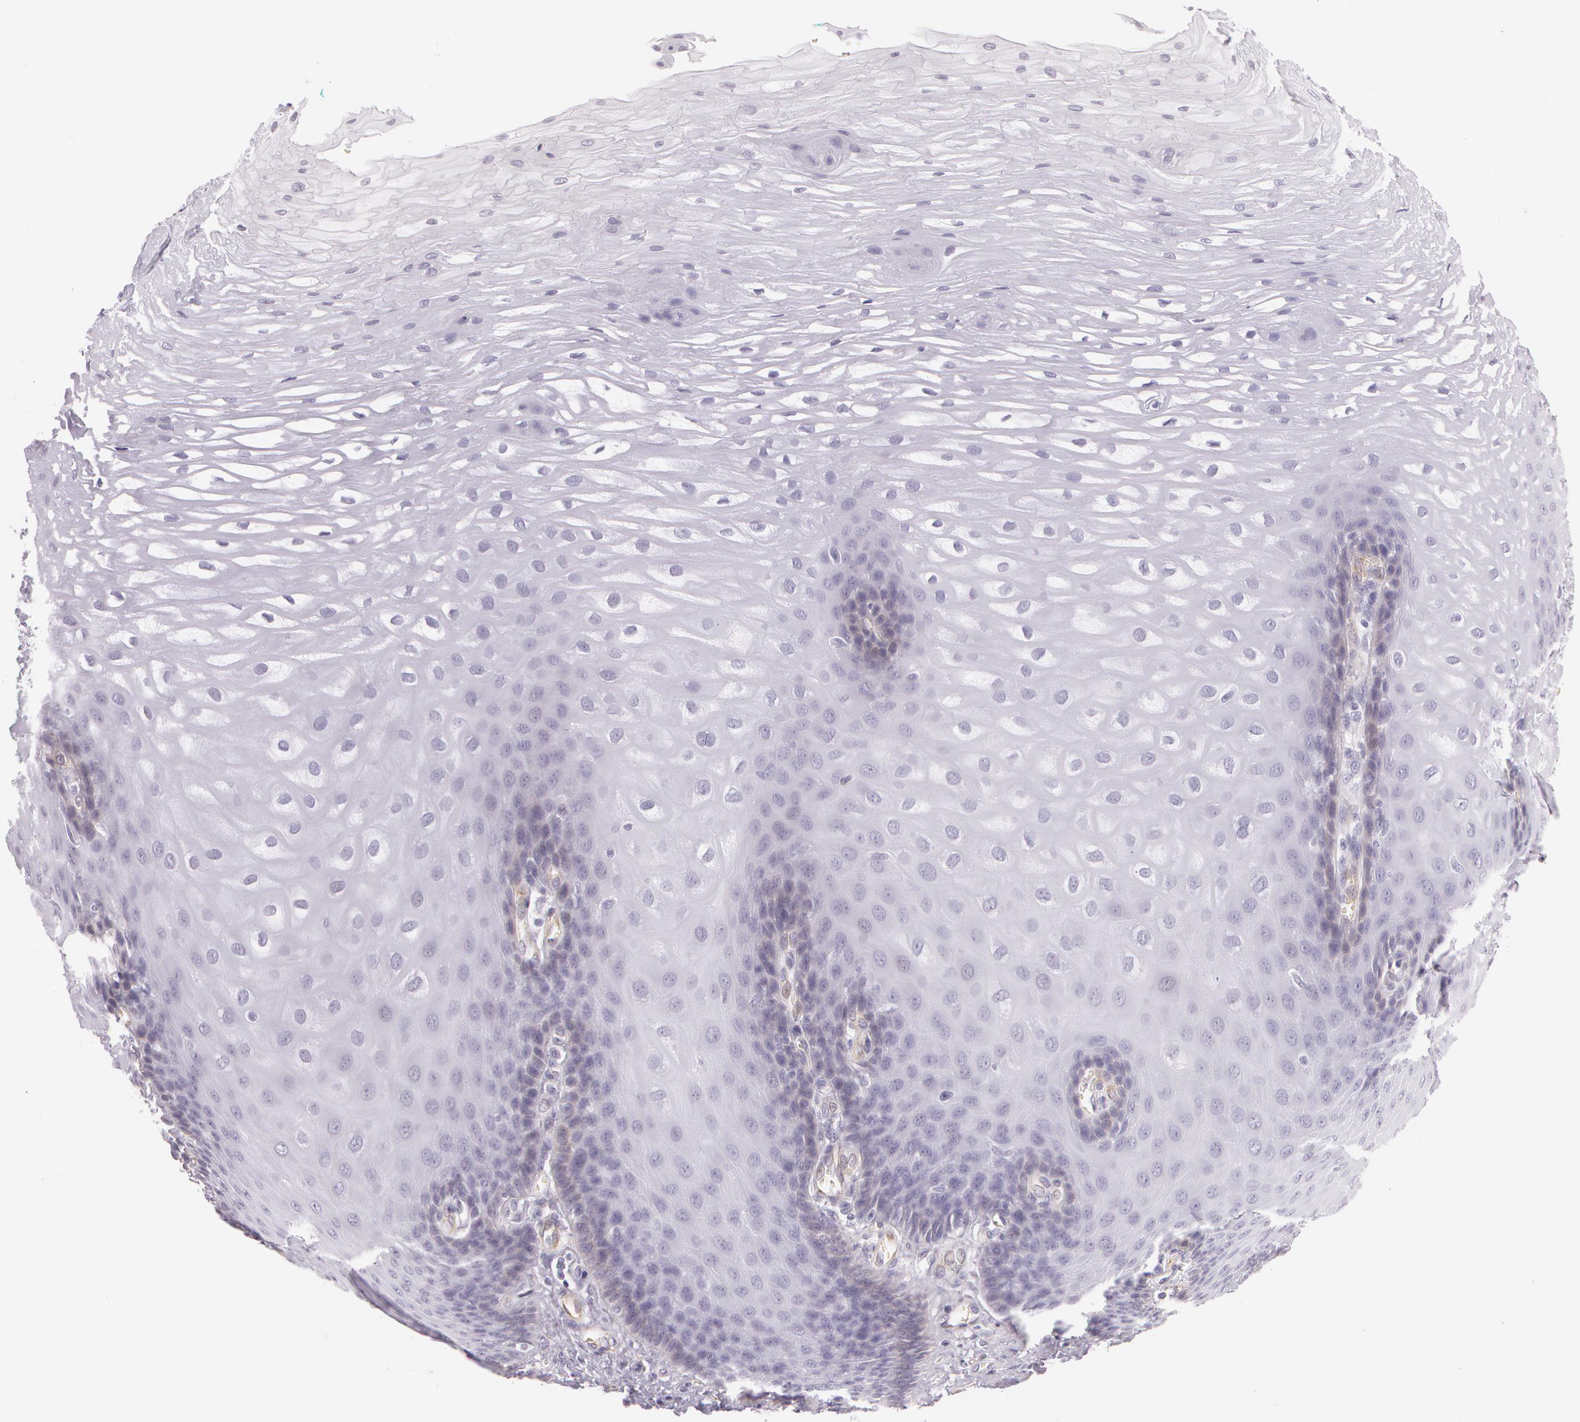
{"staining": {"intensity": "negative", "quantity": "none", "location": "none"}, "tissue": "esophagus", "cell_type": "Squamous epithelial cells", "image_type": "normal", "snomed": [{"axis": "morphology", "description": "Normal tissue, NOS"}, {"axis": "morphology", "description": "Adenocarcinoma, NOS"}, {"axis": "topography", "description": "Esophagus"}, {"axis": "topography", "description": "Stomach"}], "caption": "Human esophagus stained for a protein using immunohistochemistry (IHC) shows no staining in squamous epithelial cells.", "gene": "APP", "patient": {"sex": "male", "age": 62}}